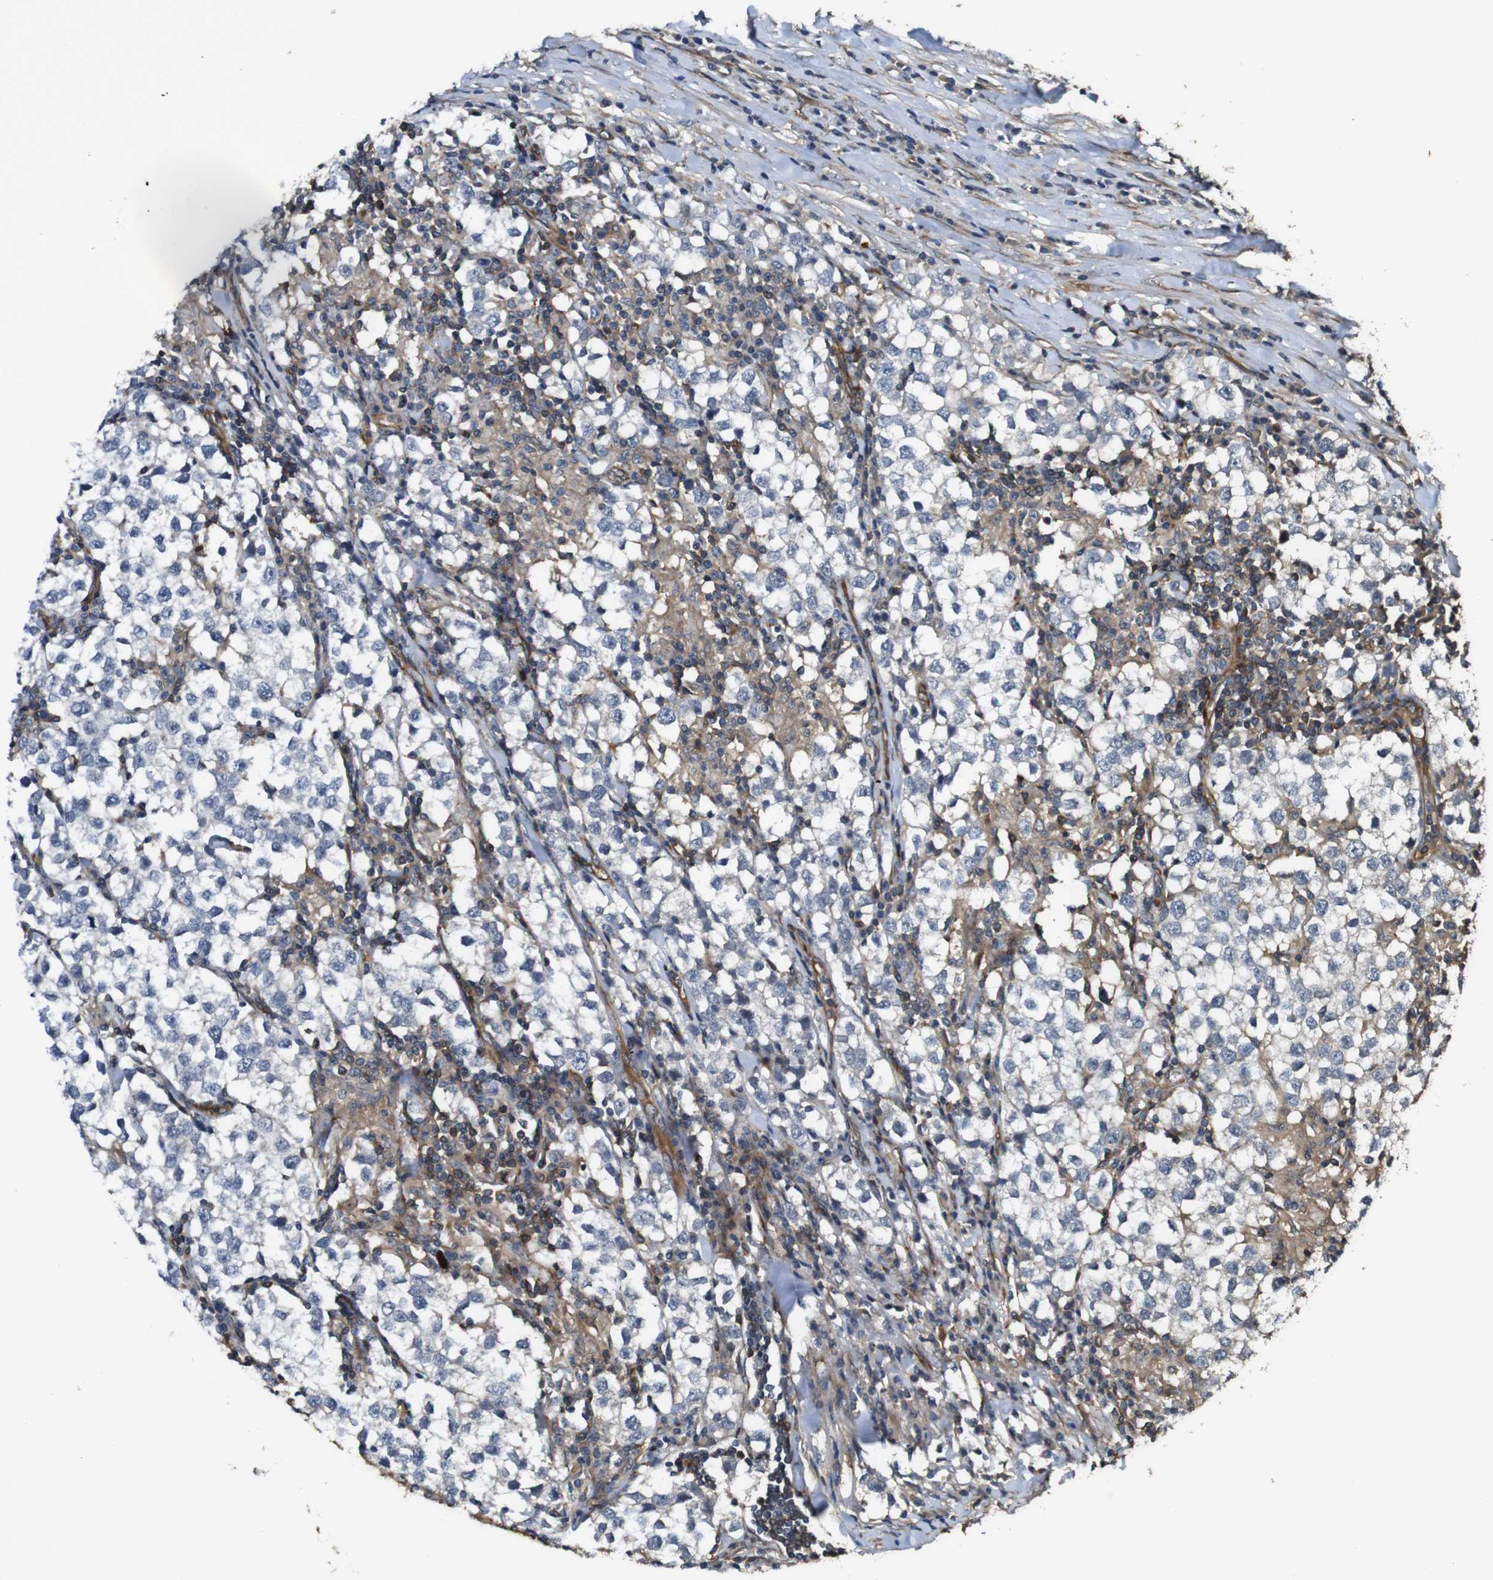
{"staining": {"intensity": "negative", "quantity": "none", "location": "none"}, "tissue": "testis cancer", "cell_type": "Tumor cells", "image_type": "cancer", "snomed": [{"axis": "morphology", "description": "Seminoma, NOS"}, {"axis": "morphology", "description": "Carcinoma, Embryonal, NOS"}, {"axis": "topography", "description": "Testis"}], "caption": "Micrograph shows no significant protein expression in tumor cells of testis cancer.", "gene": "PCOLCE2", "patient": {"sex": "male", "age": 36}}